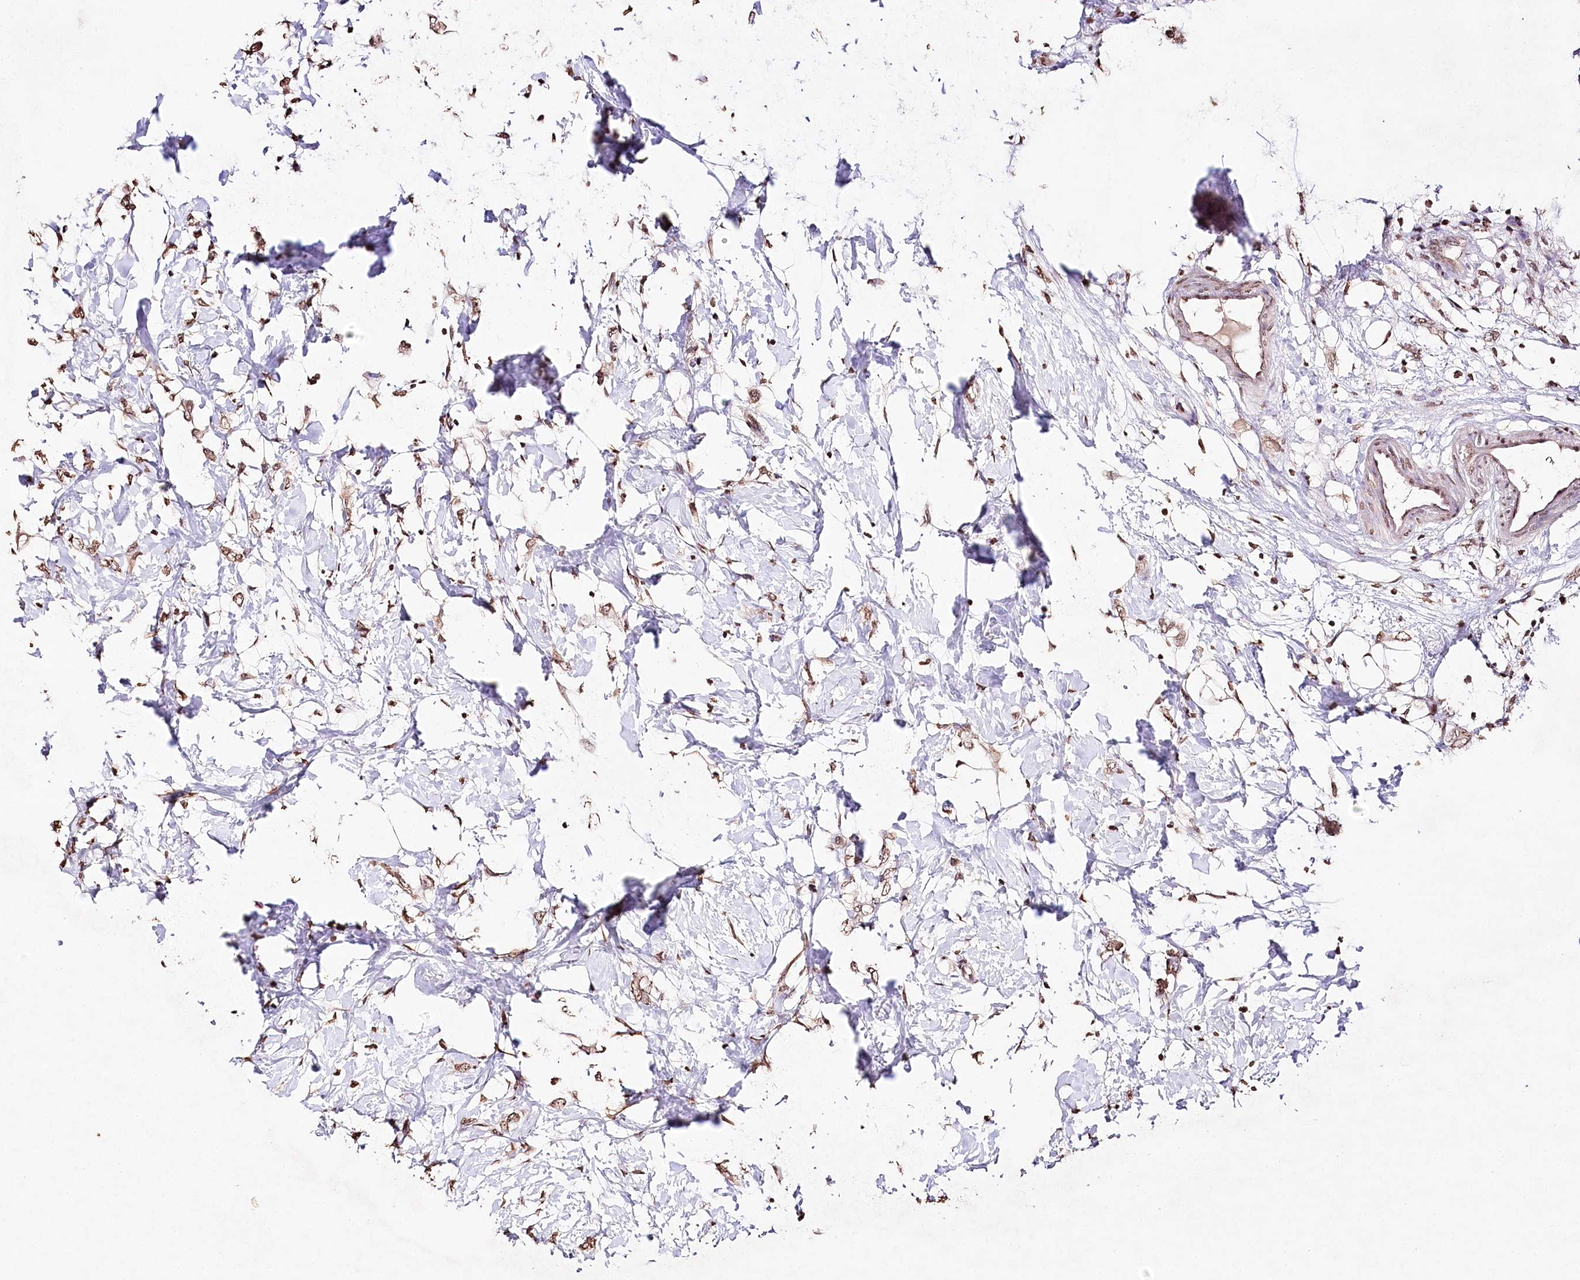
{"staining": {"intensity": "weak", "quantity": ">75%", "location": "nuclear"}, "tissue": "breast cancer", "cell_type": "Tumor cells", "image_type": "cancer", "snomed": [{"axis": "morphology", "description": "Normal tissue, NOS"}, {"axis": "morphology", "description": "Lobular carcinoma"}, {"axis": "topography", "description": "Breast"}], "caption": "The photomicrograph demonstrates immunohistochemical staining of breast lobular carcinoma. There is weak nuclear staining is seen in about >75% of tumor cells.", "gene": "DMXL1", "patient": {"sex": "female", "age": 47}}